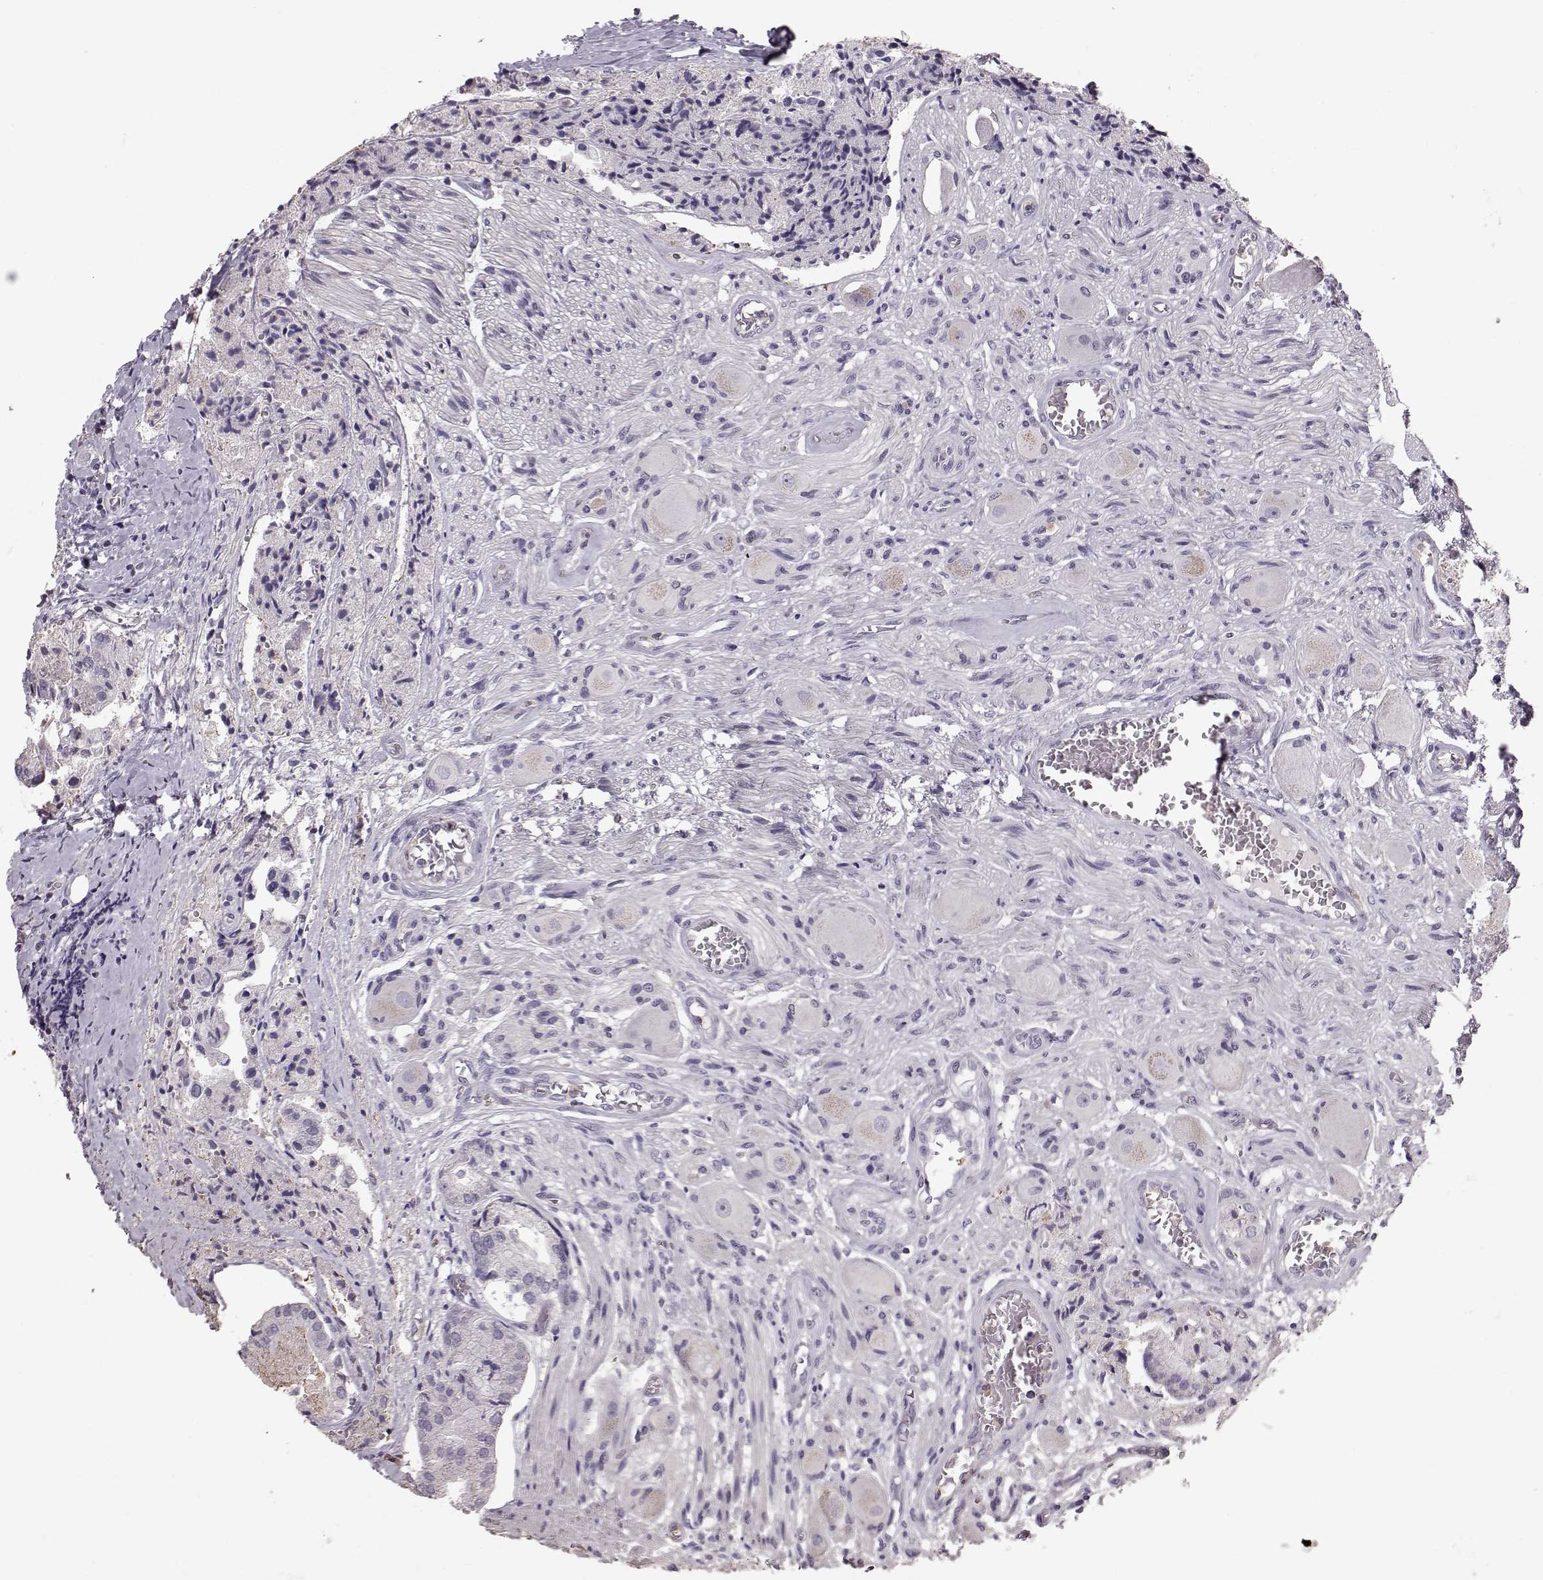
{"staining": {"intensity": "negative", "quantity": "none", "location": "none"}, "tissue": "prostate cancer", "cell_type": "Tumor cells", "image_type": "cancer", "snomed": [{"axis": "morphology", "description": "Adenocarcinoma, NOS"}, {"axis": "topography", "description": "Prostate and seminal vesicle, NOS"}, {"axis": "topography", "description": "Prostate"}], "caption": "Immunohistochemical staining of human prostate adenocarcinoma displays no significant staining in tumor cells.", "gene": "POU1F1", "patient": {"sex": "male", "age": 44}}